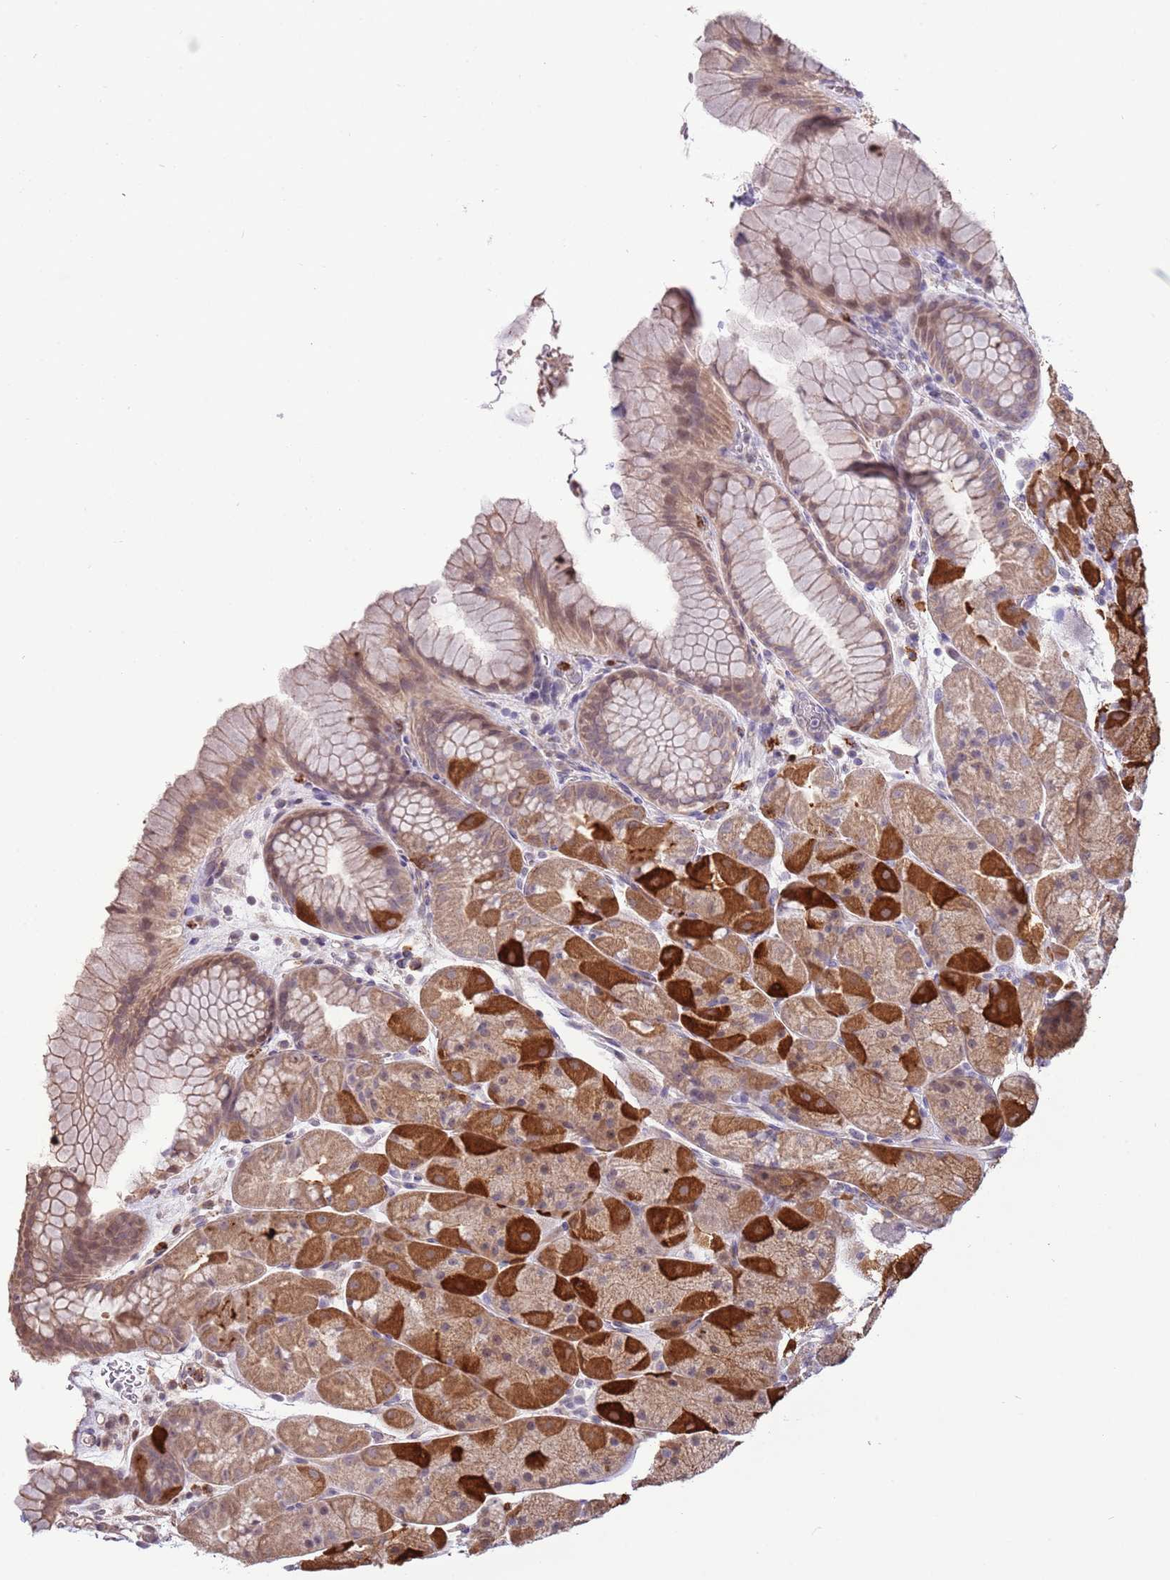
{"staining": {"intensity": "strong", "quantity": "25%-75%", "location": "cytoplasmic/membranous"}, "tissue": "stomach", "cell_type": "Glandular cells", "image_type": "normal", "snomed": [{"axis": "morphology", "description": "Normal tissue, NOS"}, {"axis": "topography", "description": "Stomach, upper"}, {"axis": "topography", "description": "Stomach, lower"}], "caption": "Protein expression analysis of normal stomach exhibits strong cytoplasmic/membranous staining in about 25%-75% of glandular cells.", "gene": "P2RY13", "patient": {"sex": "male", "age": 67}}